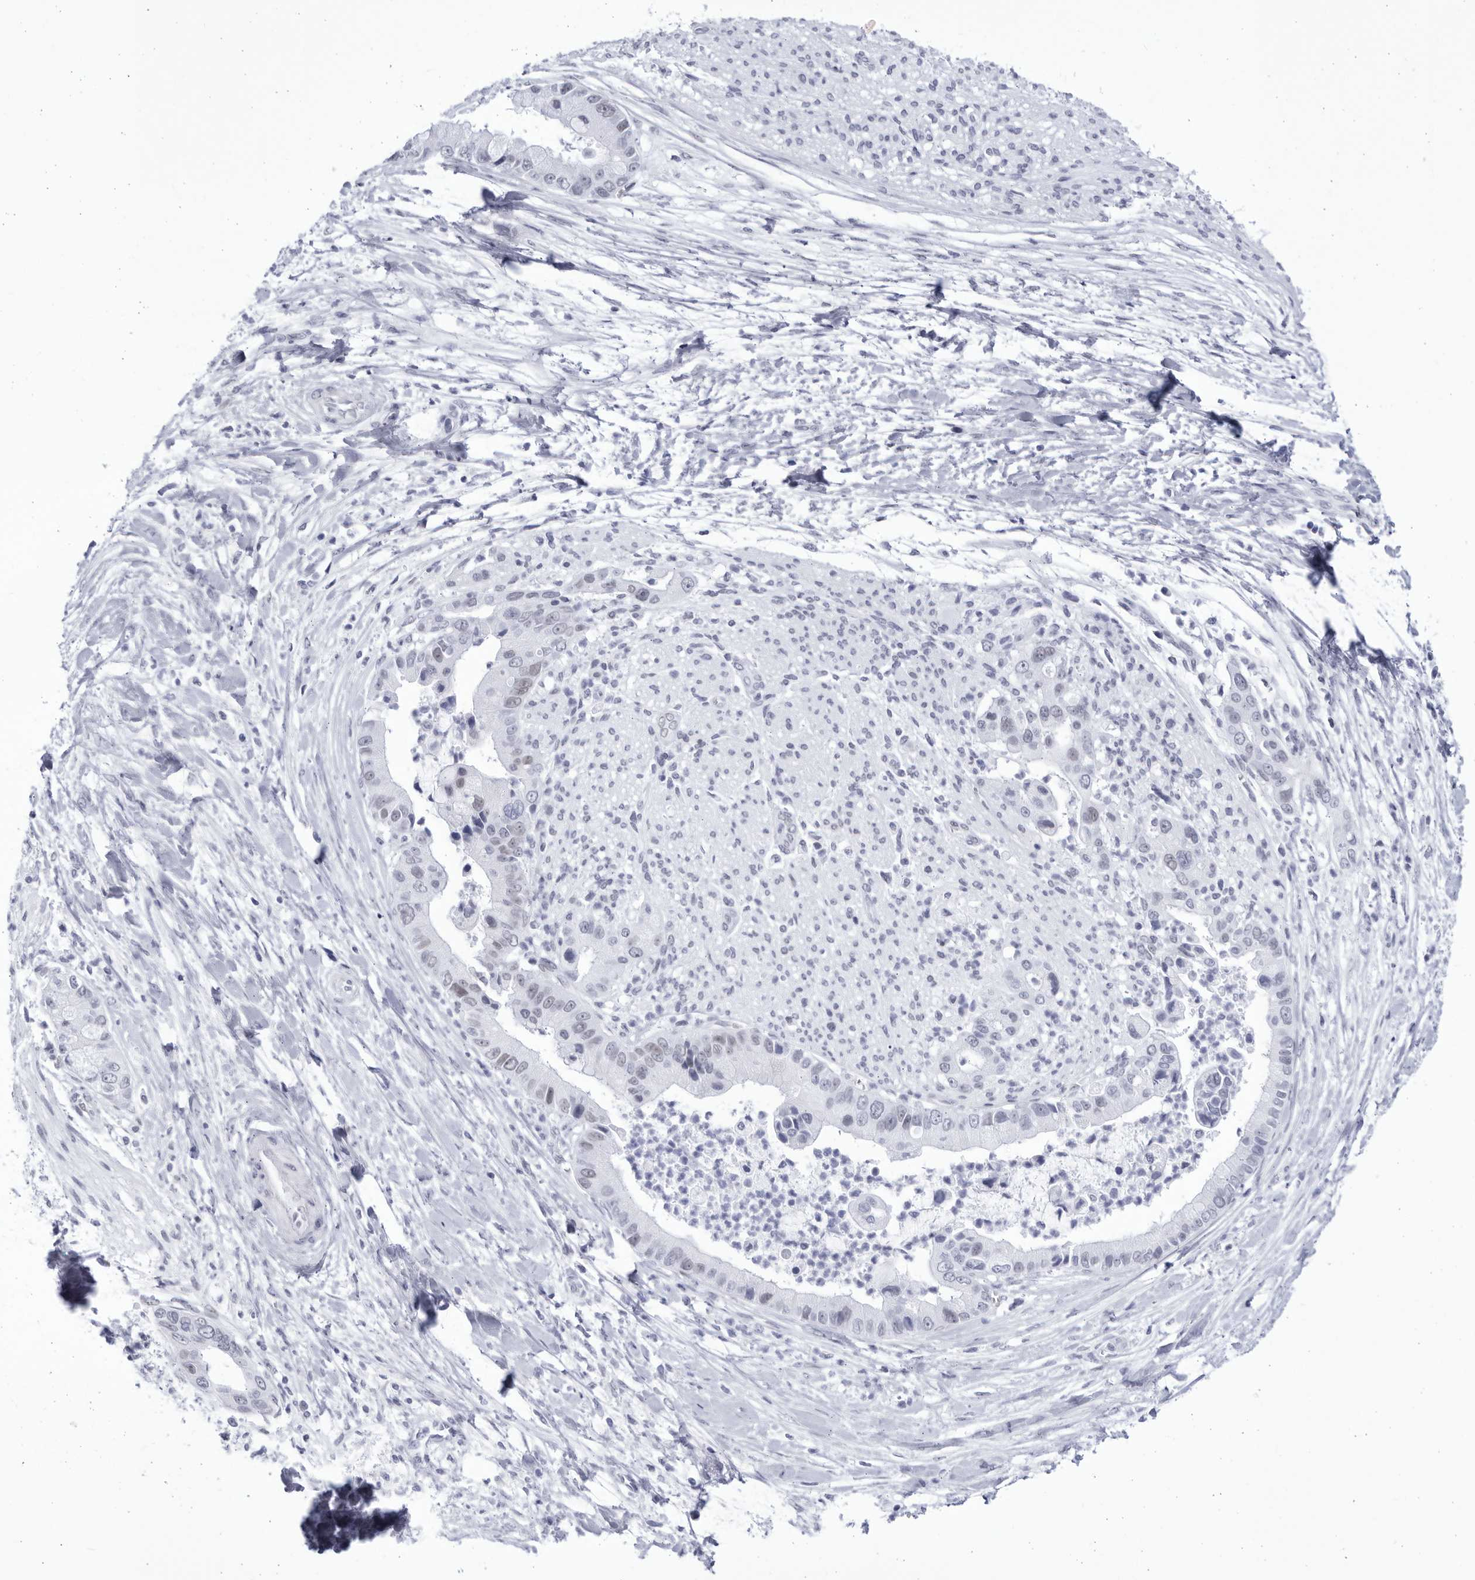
{"staining": {"intensity": "weak", "quantity": "<25%", "location": "nuclear"}, "tissue": "liver cancer", "cell_type": "Tumor cells", "image_type": "cancer", "snomed": [{"axis": "morphology", "description": "Cholangiocarcinoma"}, {"axis": "topography", "description": "Liver"}], "caption": "Tumor cells show no significant protein positivity in cholangiocarcinoma (liver).", "gene": "CCDC181", "patient": {"sex": "female", "age": 54}}